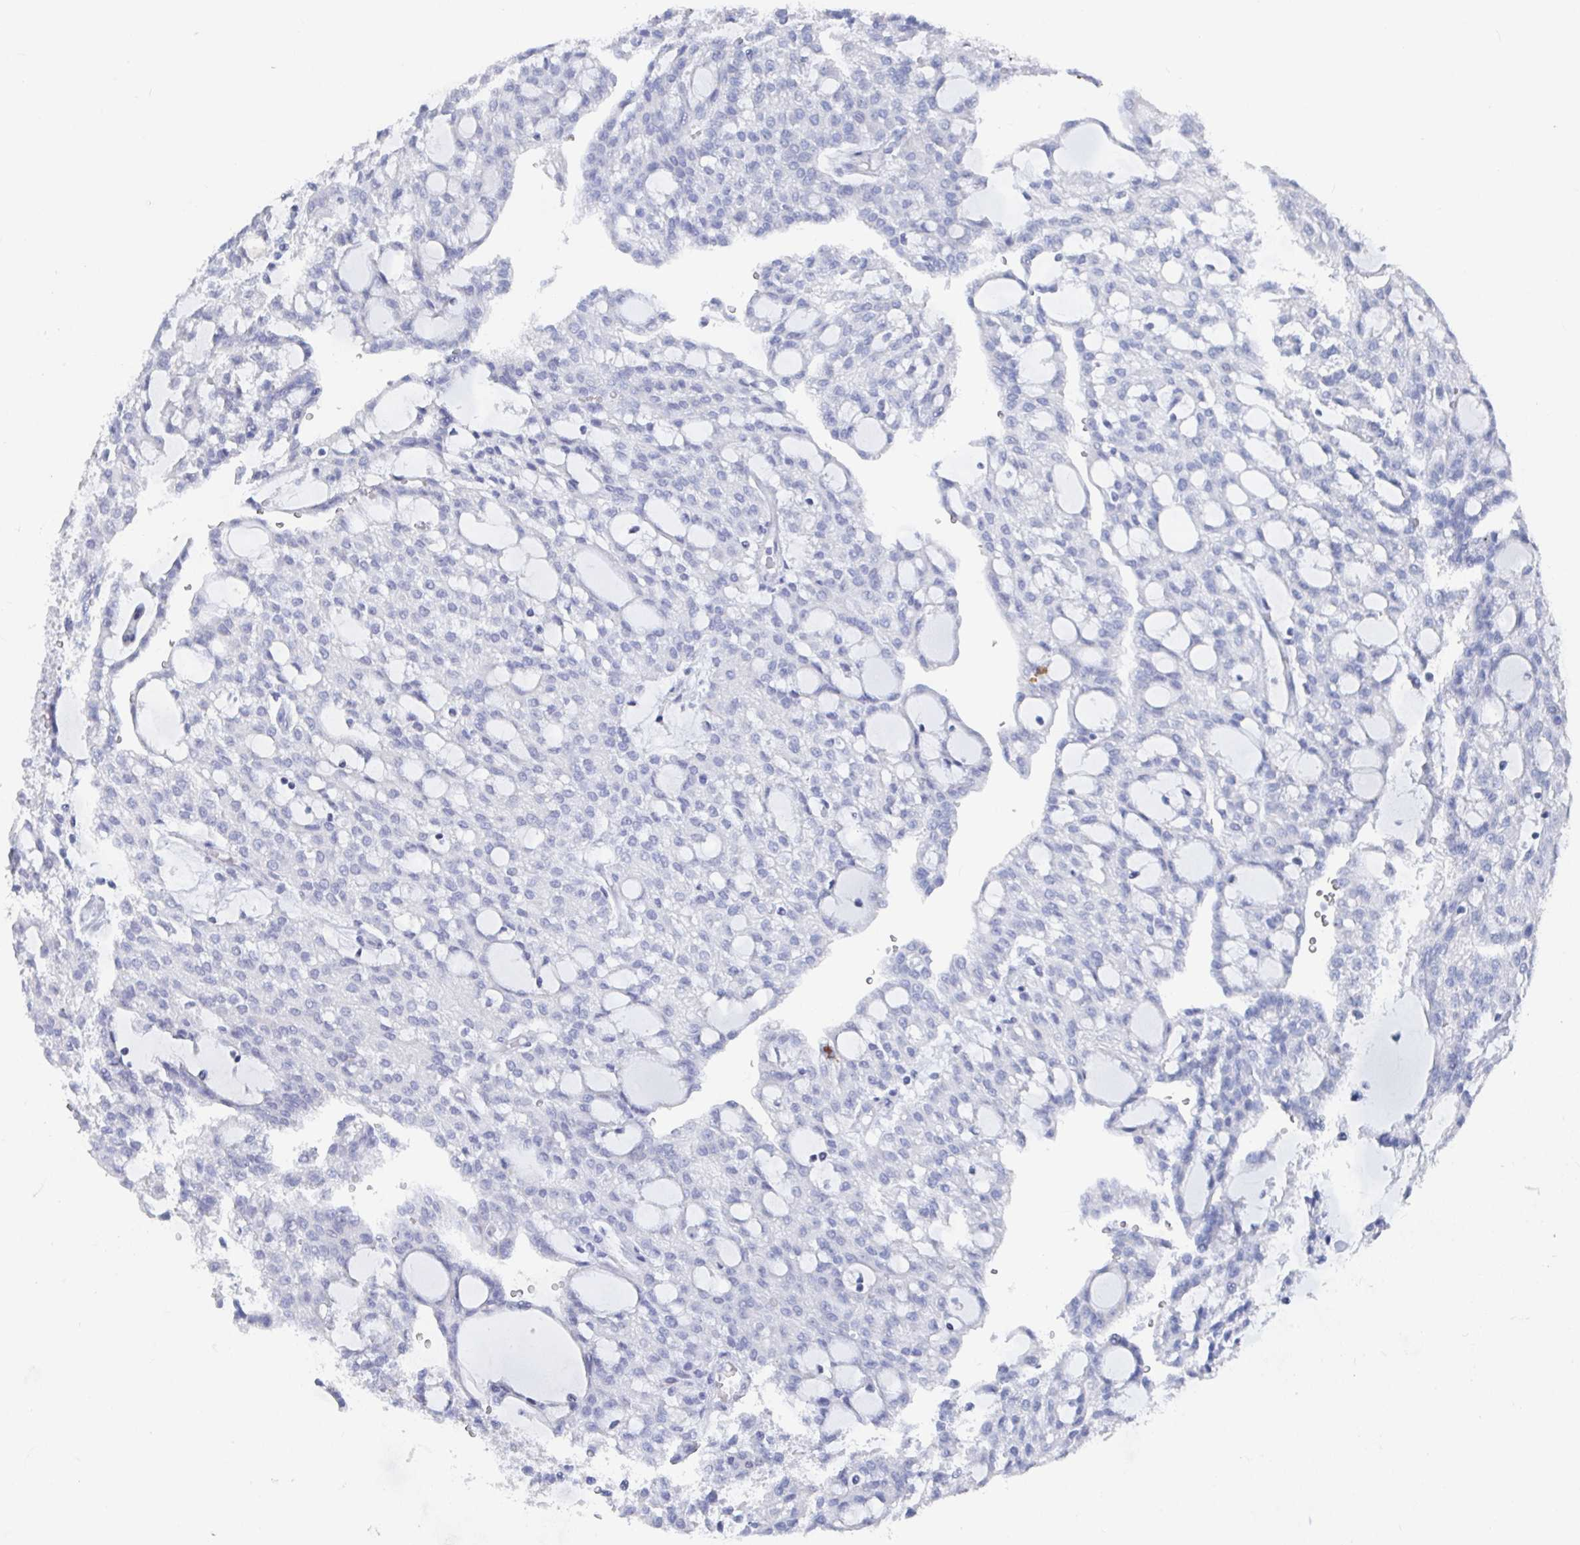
{"staining": {"intensity": "negative", "quantity": "none", "location": "none"}, "tissue": "renal cancer", "cell_type": "Tumor cells", "image_type": "cancer", "snomed": [{"axis": "morphology", "description": "Adenocarcinoma, NOS"}, {"axis": "topography", "description": "Kidney"}], "caption": "There is no significant staining in tumor cells of renal cancer (adenocarcinoma).", "gene": "CAMKV", "patient": {"sex": "male", "age": 63}}